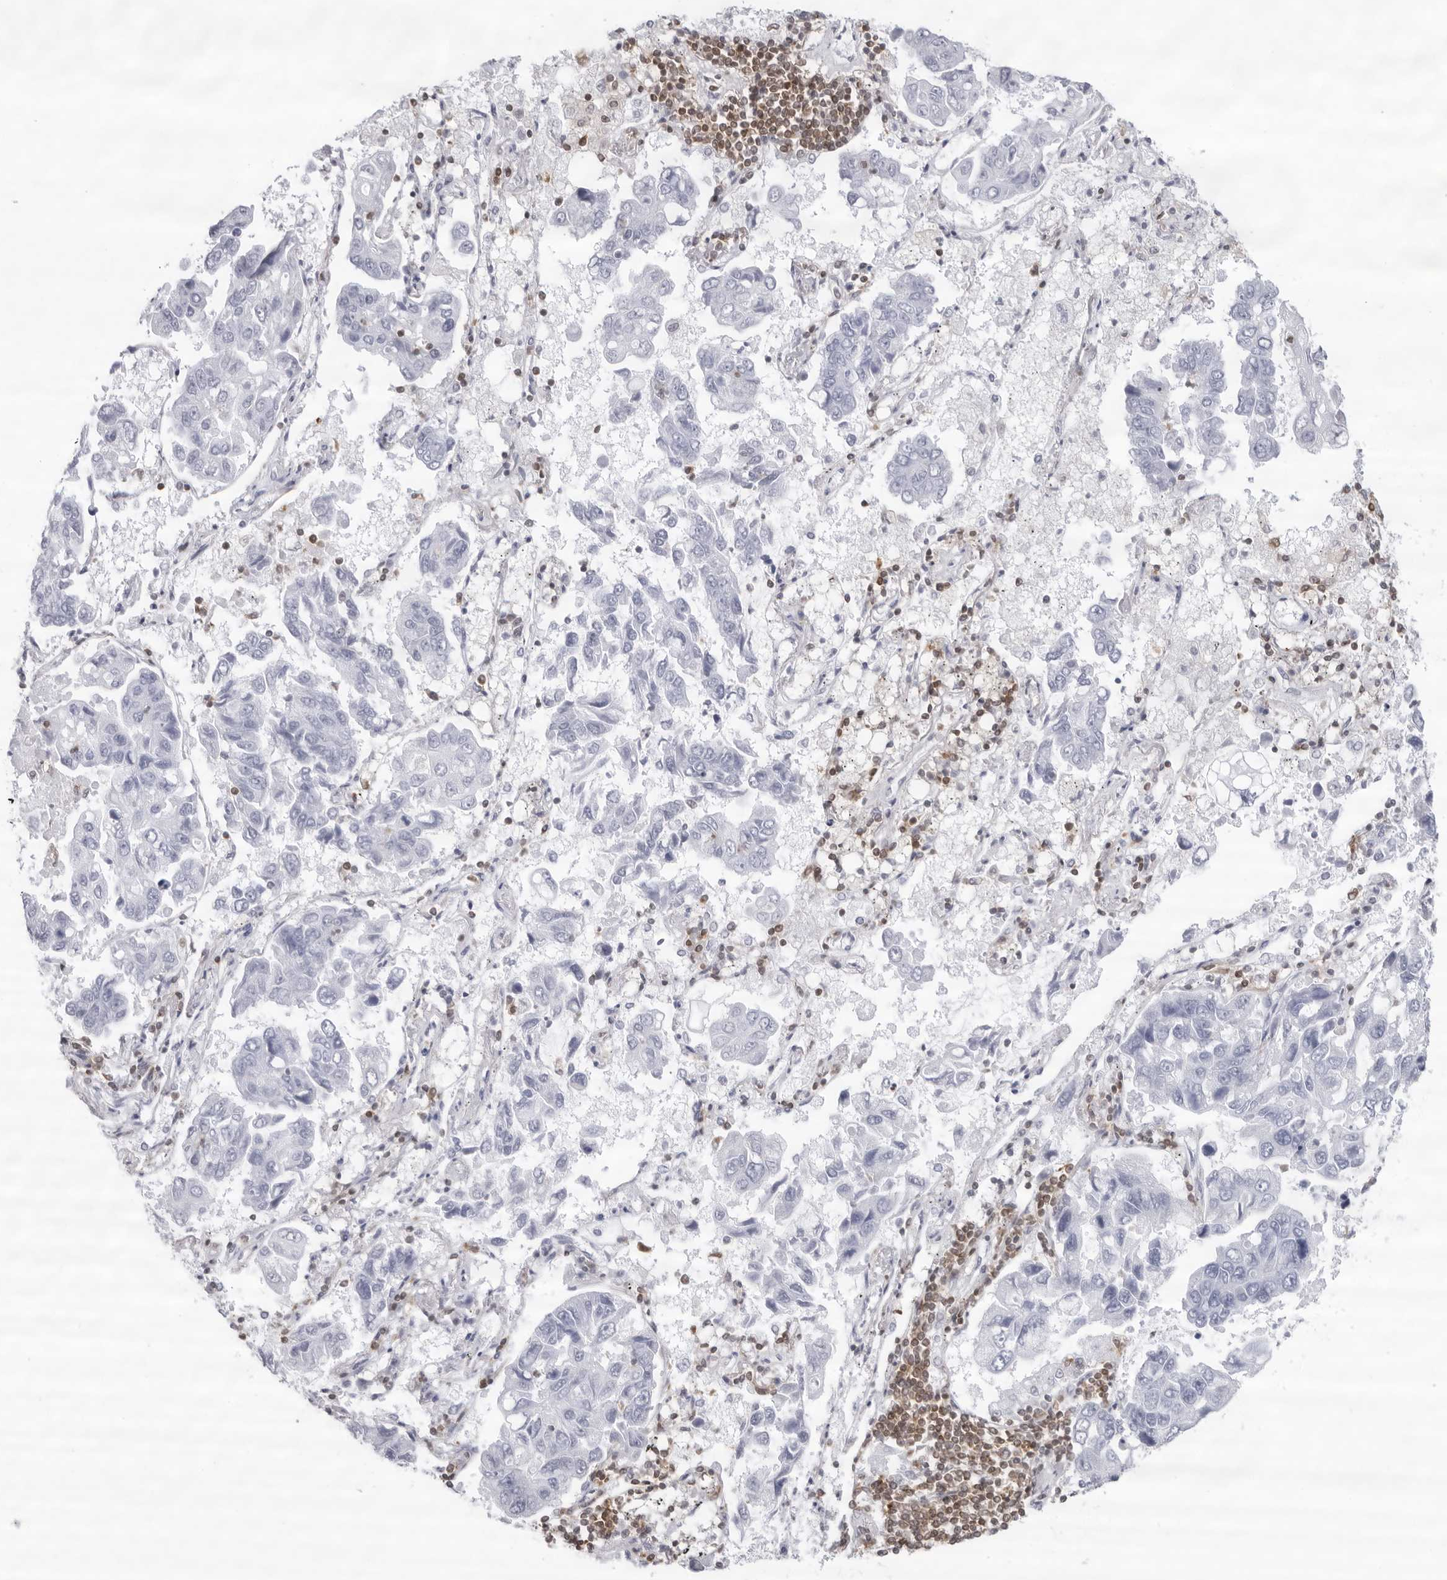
{"staining": {"intensity": "negative", "quantity": "none", "location": "none"}, "tissue": "lung cancer", "cell_type": "Tumor cells", "image_type": "cancer", "snomed": [{"axis": "morphology", "description": "Adenocarcinoma, NOS"}, {"axis": "topography", "description": "Lung"}], "caption": "Immunohistochemical staining of lung adenocarcinoma shows no significant staining in tumor cells. (Brightfield microscopy of DAB immunohistochemistry (IHC) at high magnification).", "gene": "FMNL1", "patient": {"sex": "male", "age": 64}}